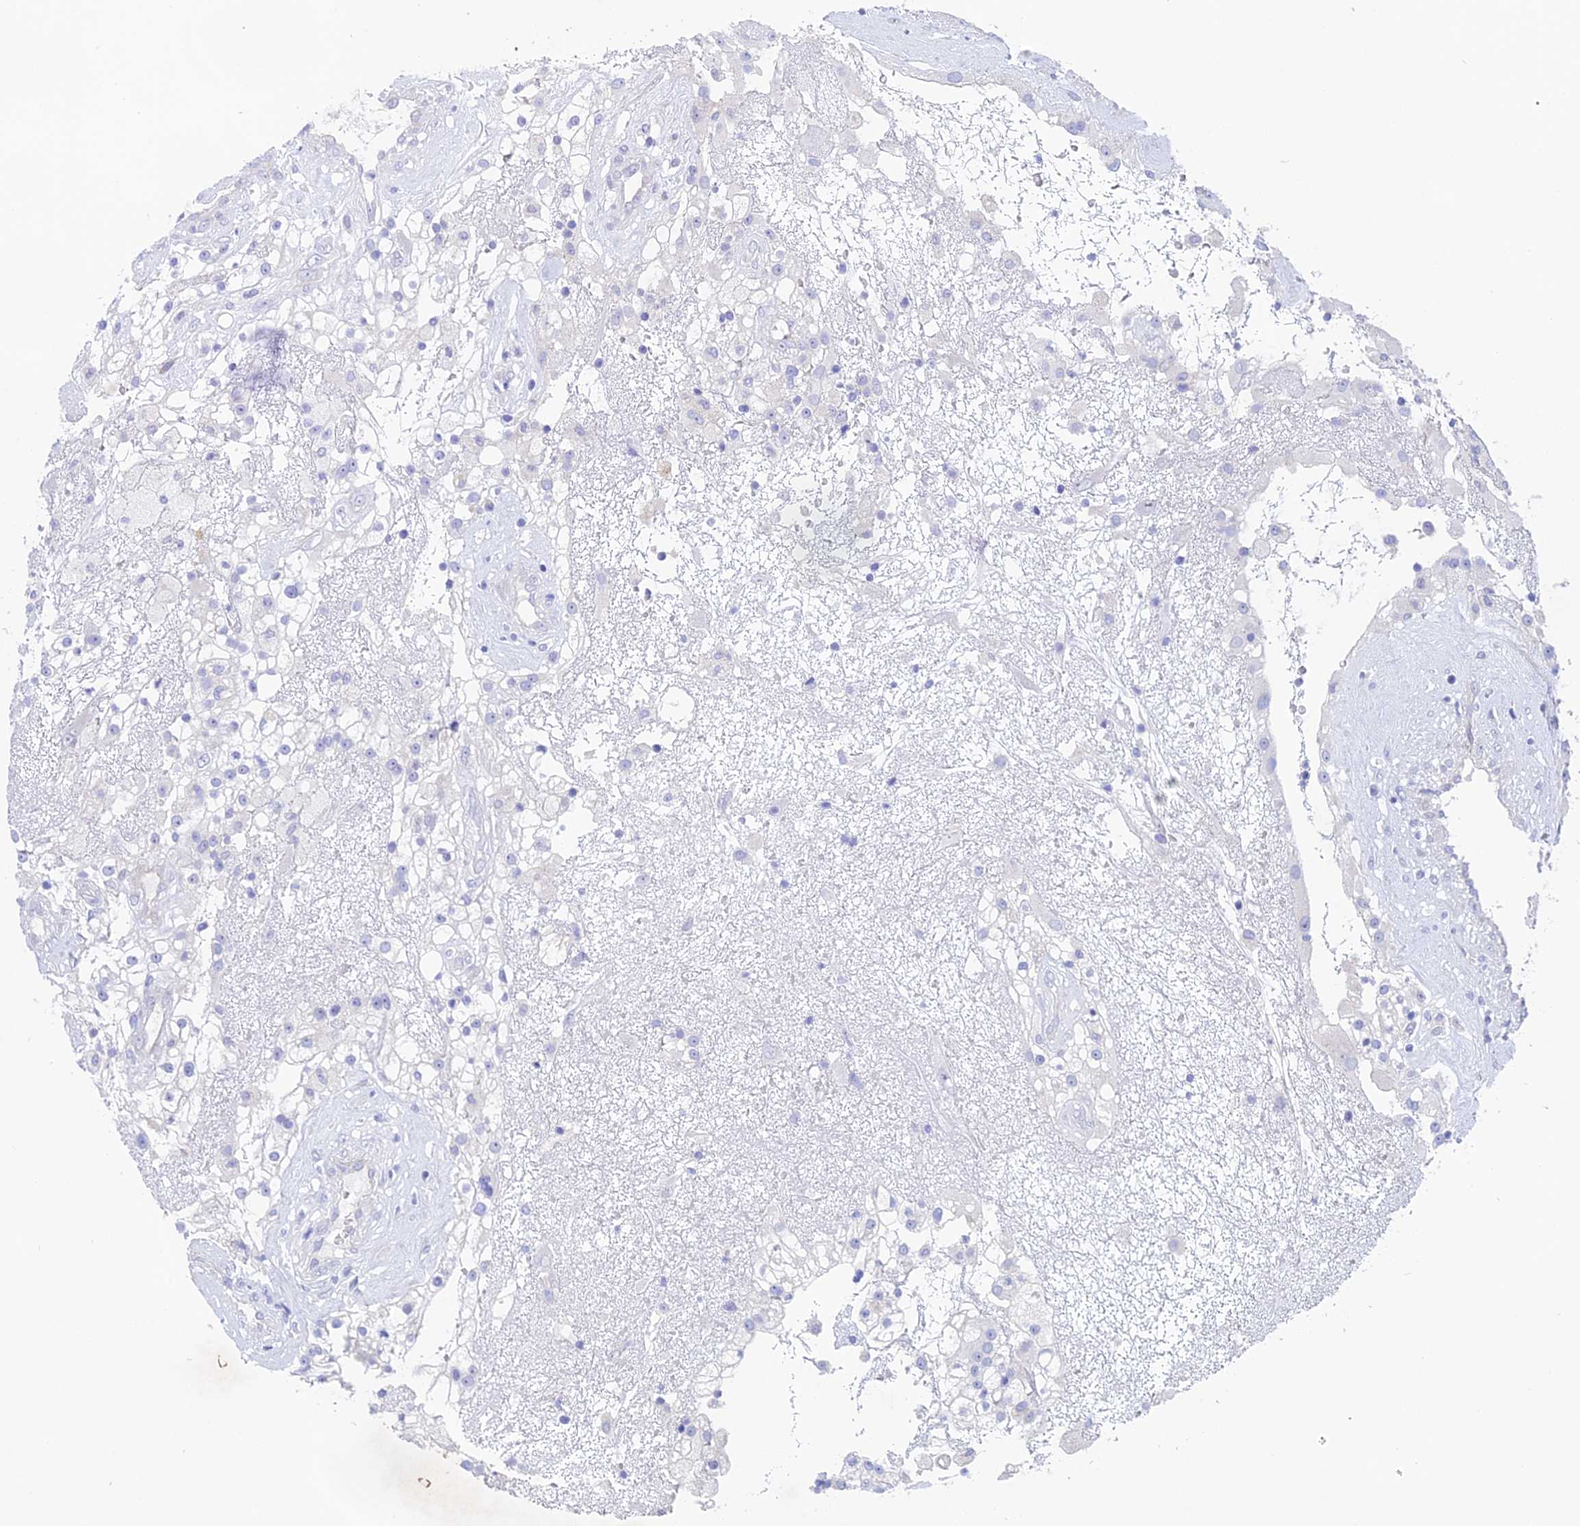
{"staining": {"intensity": "negative", "quantity": "none", "location": "none"}, "tissue": "renal cancer", "cell_type": "Tumor cells", "image_type": "cancer", "snomed": [{"axis": "morphology", "description": "Adenocarcinoma, NOS"}, {"axis": "topography", "description": "Kidney"}], "caption": "Immunohistochemistry histopathology image of neoplastic tissue: human renal cancer (adenocarcinoma) stained with DAB (3,3'-diaminobenzidine) reveals no significant protein positivity in tumor cells.", "gene": "TENT4B", "patient": {"sex": "female", "age": 52}}